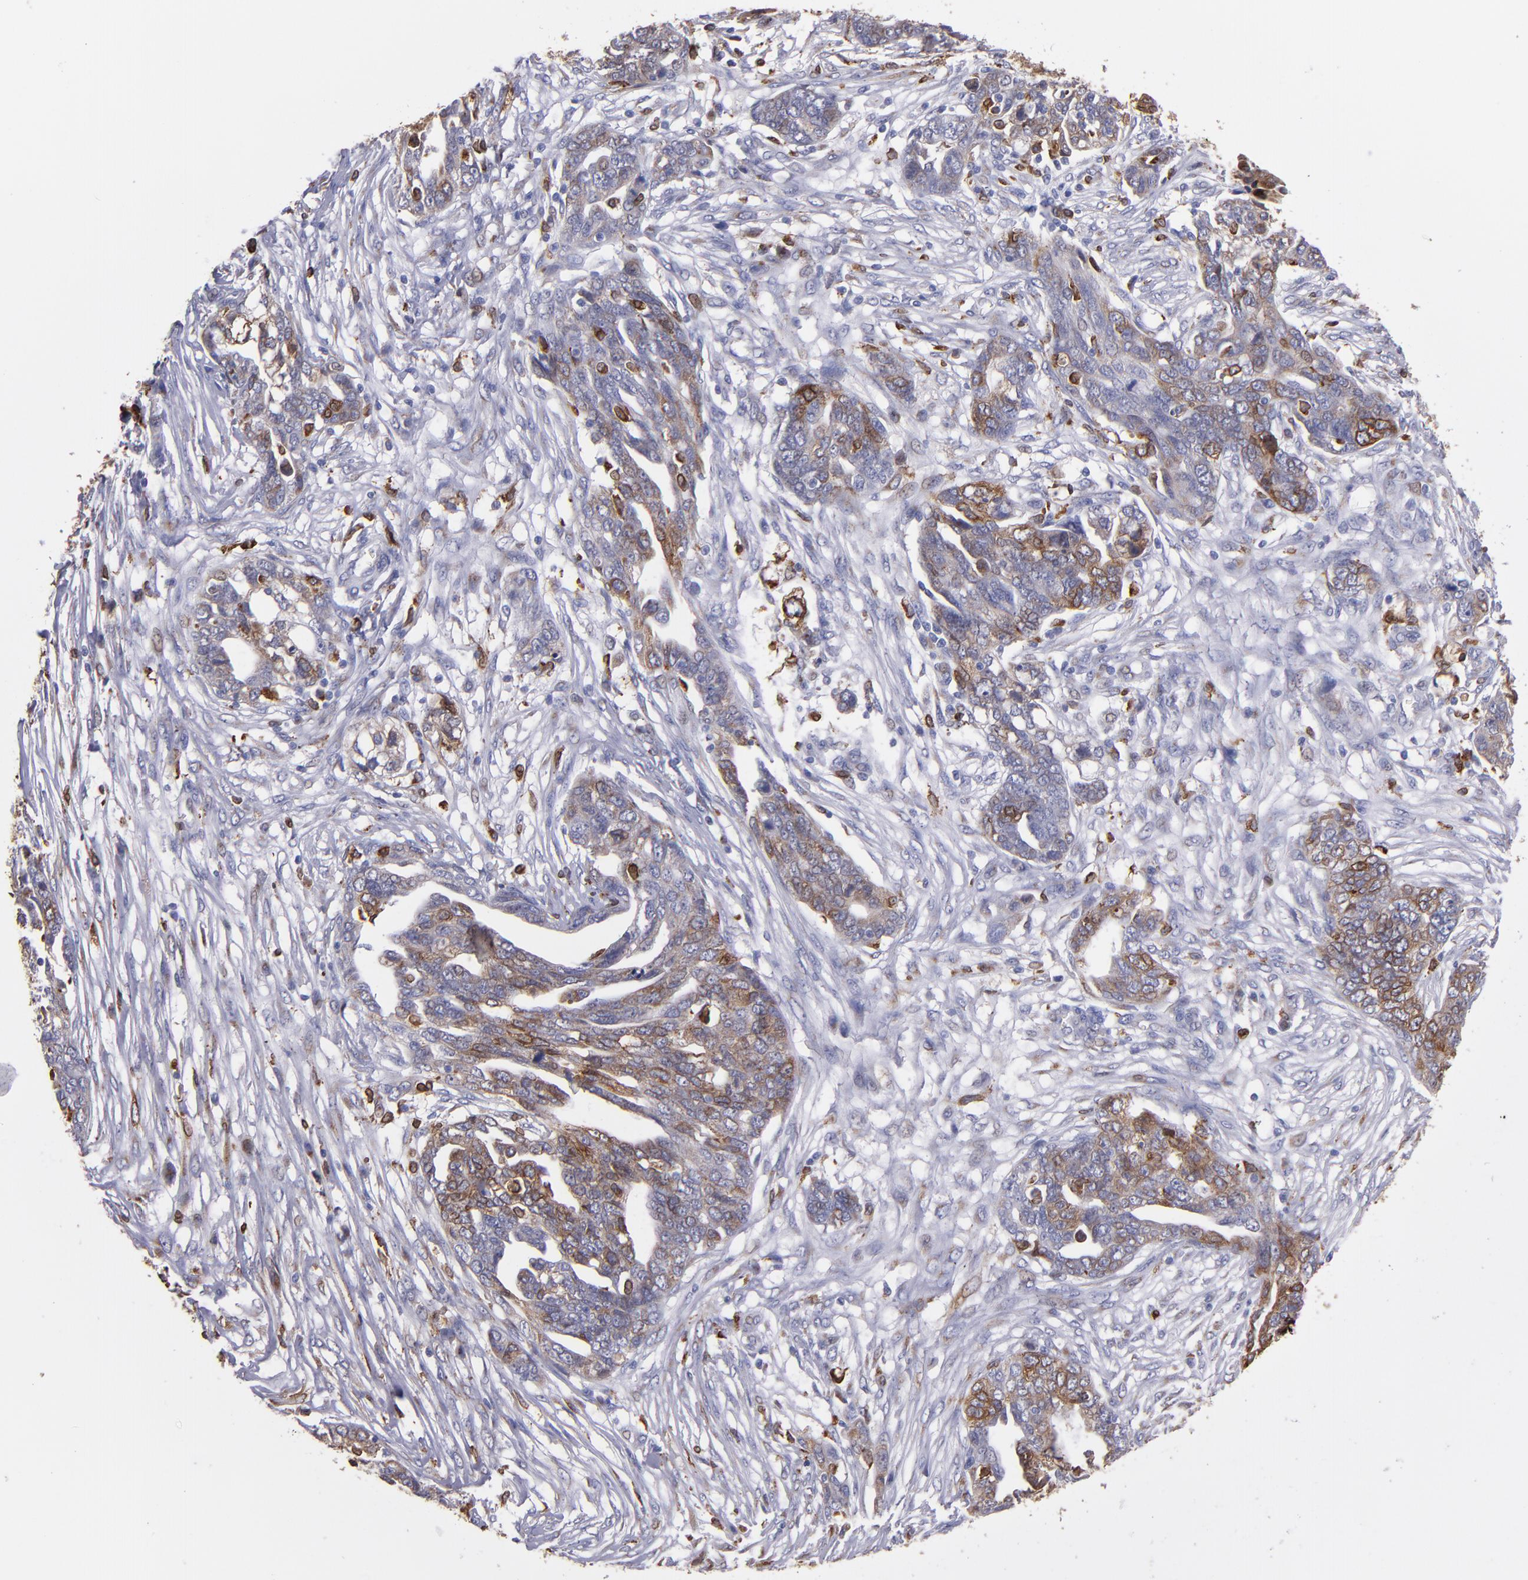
{"staining": {"intensity": "moderate", "quantity": ">75%", "location": "cytoplasmic/membranous"}, "tissue": "ovarian cancer", "cell_type": "Tumor cells", "image_type": "cancer", "snomed": [{"axis": "morphology", "description": "Normal tissue, NOS"}, {"axis": "morphology", "description": "Cystadenocarcinoma, serous, NOS"}, {"axis": "topography", "description": "Fallopian tube"}, {"axis": "topography", "description": "Ovary"}], "caption": "Tumor cells reveal moderate cytoplasmic/membranous expression in about >75% of cells in ovarian cancer. The staining was performed using DAB (3,3'-diaminobenzidine) to visualize the protein expression in brown, while the nuclei were stained in blue with hematoxylin (Magnification: 20x).", "gene": "PTGS1", "patient": {"sex": "female", "age": 56}}